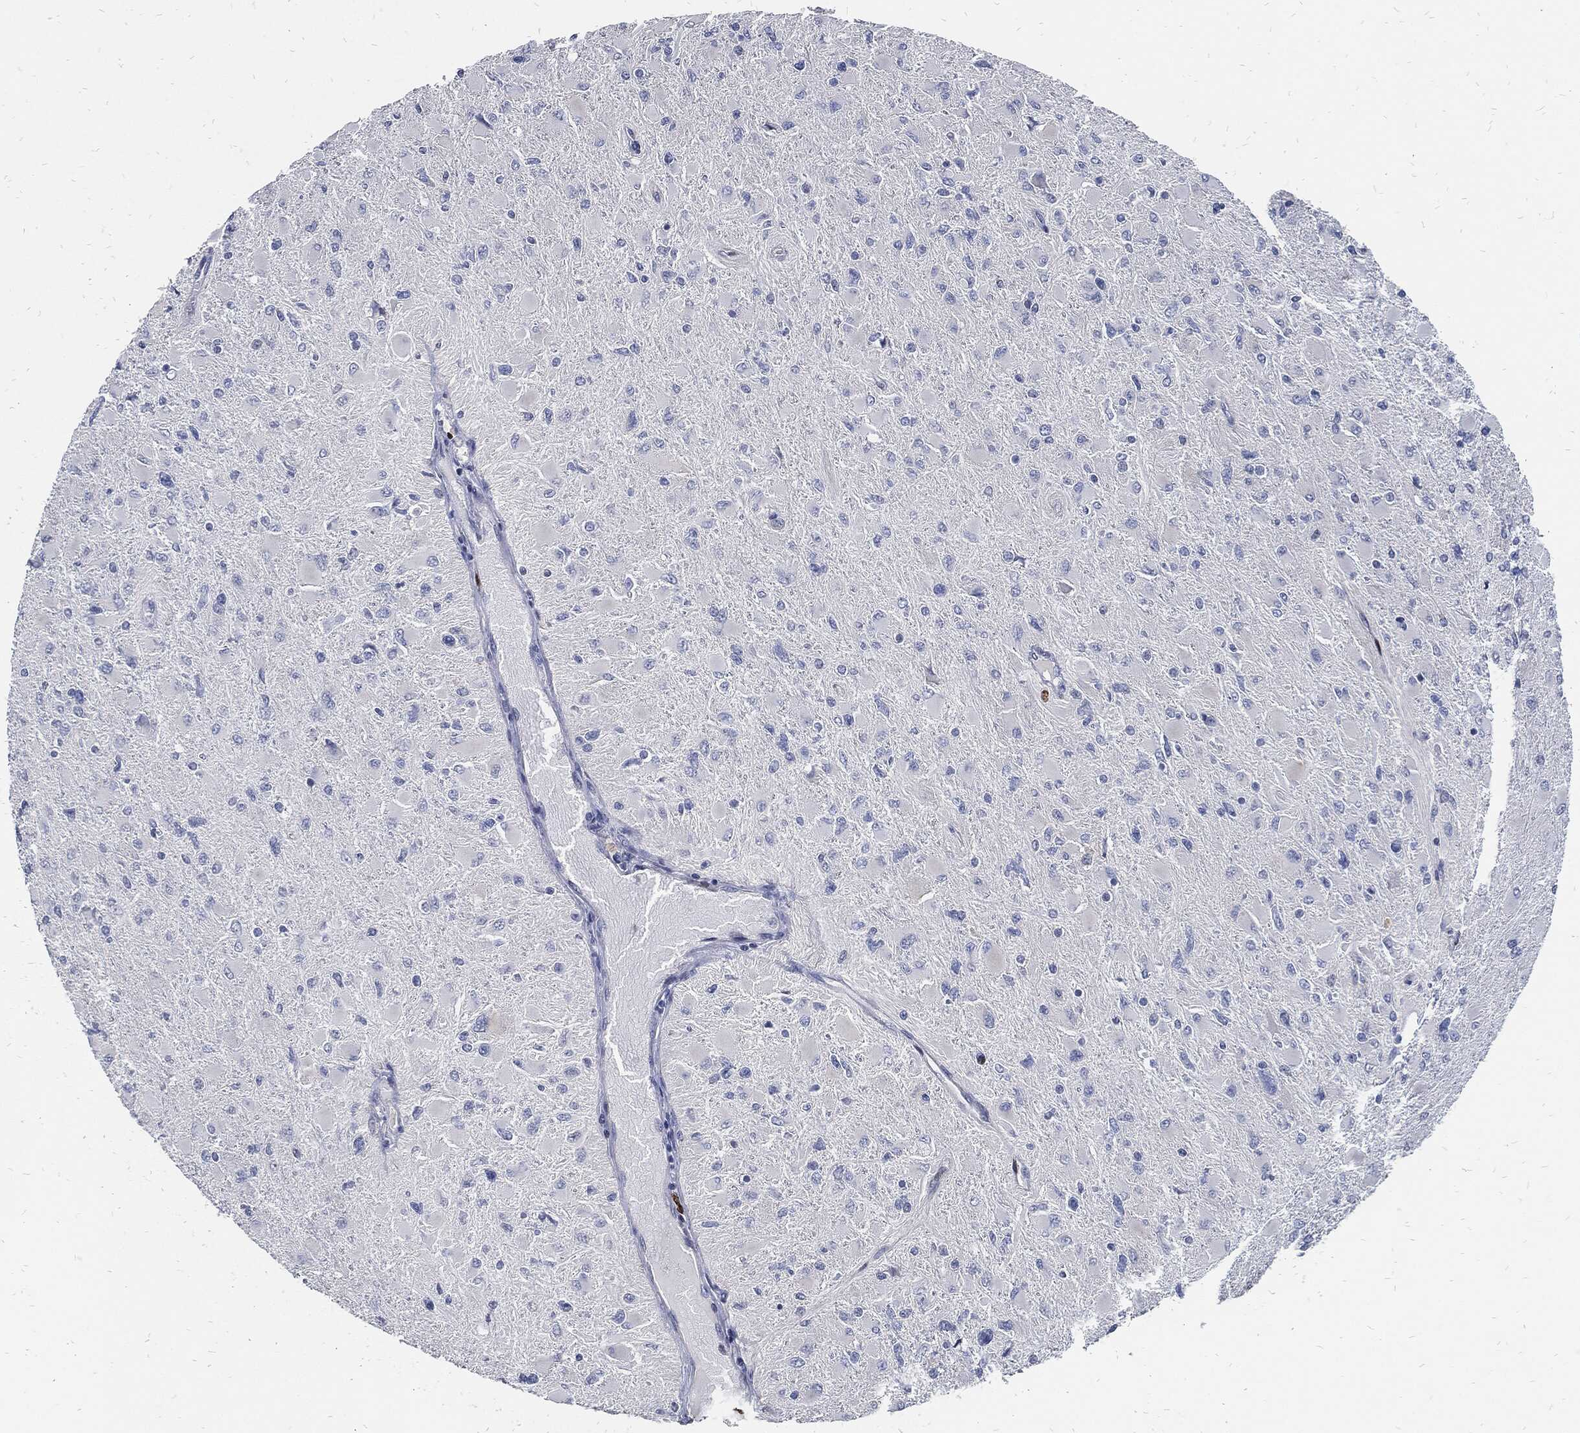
{"staining": {"intensity": "negative", "quantity": "none", "location": "none"}, "tissue": "glioma", "cell_type": "Tumor cells", "image_type": "cancer", "snomed": [{"axis": "morphology", "description": "Glioma, malignant, High grade"}, {"axis": "topography", "description": "Cerebral cortex"}], "caption": "Immunohistochemistry (IHC) of malignant glioma (high-grade) exhibits no expression in tumor cells.", "gene": "MKI67", "patient": {"sex": "female", "age": 36}}